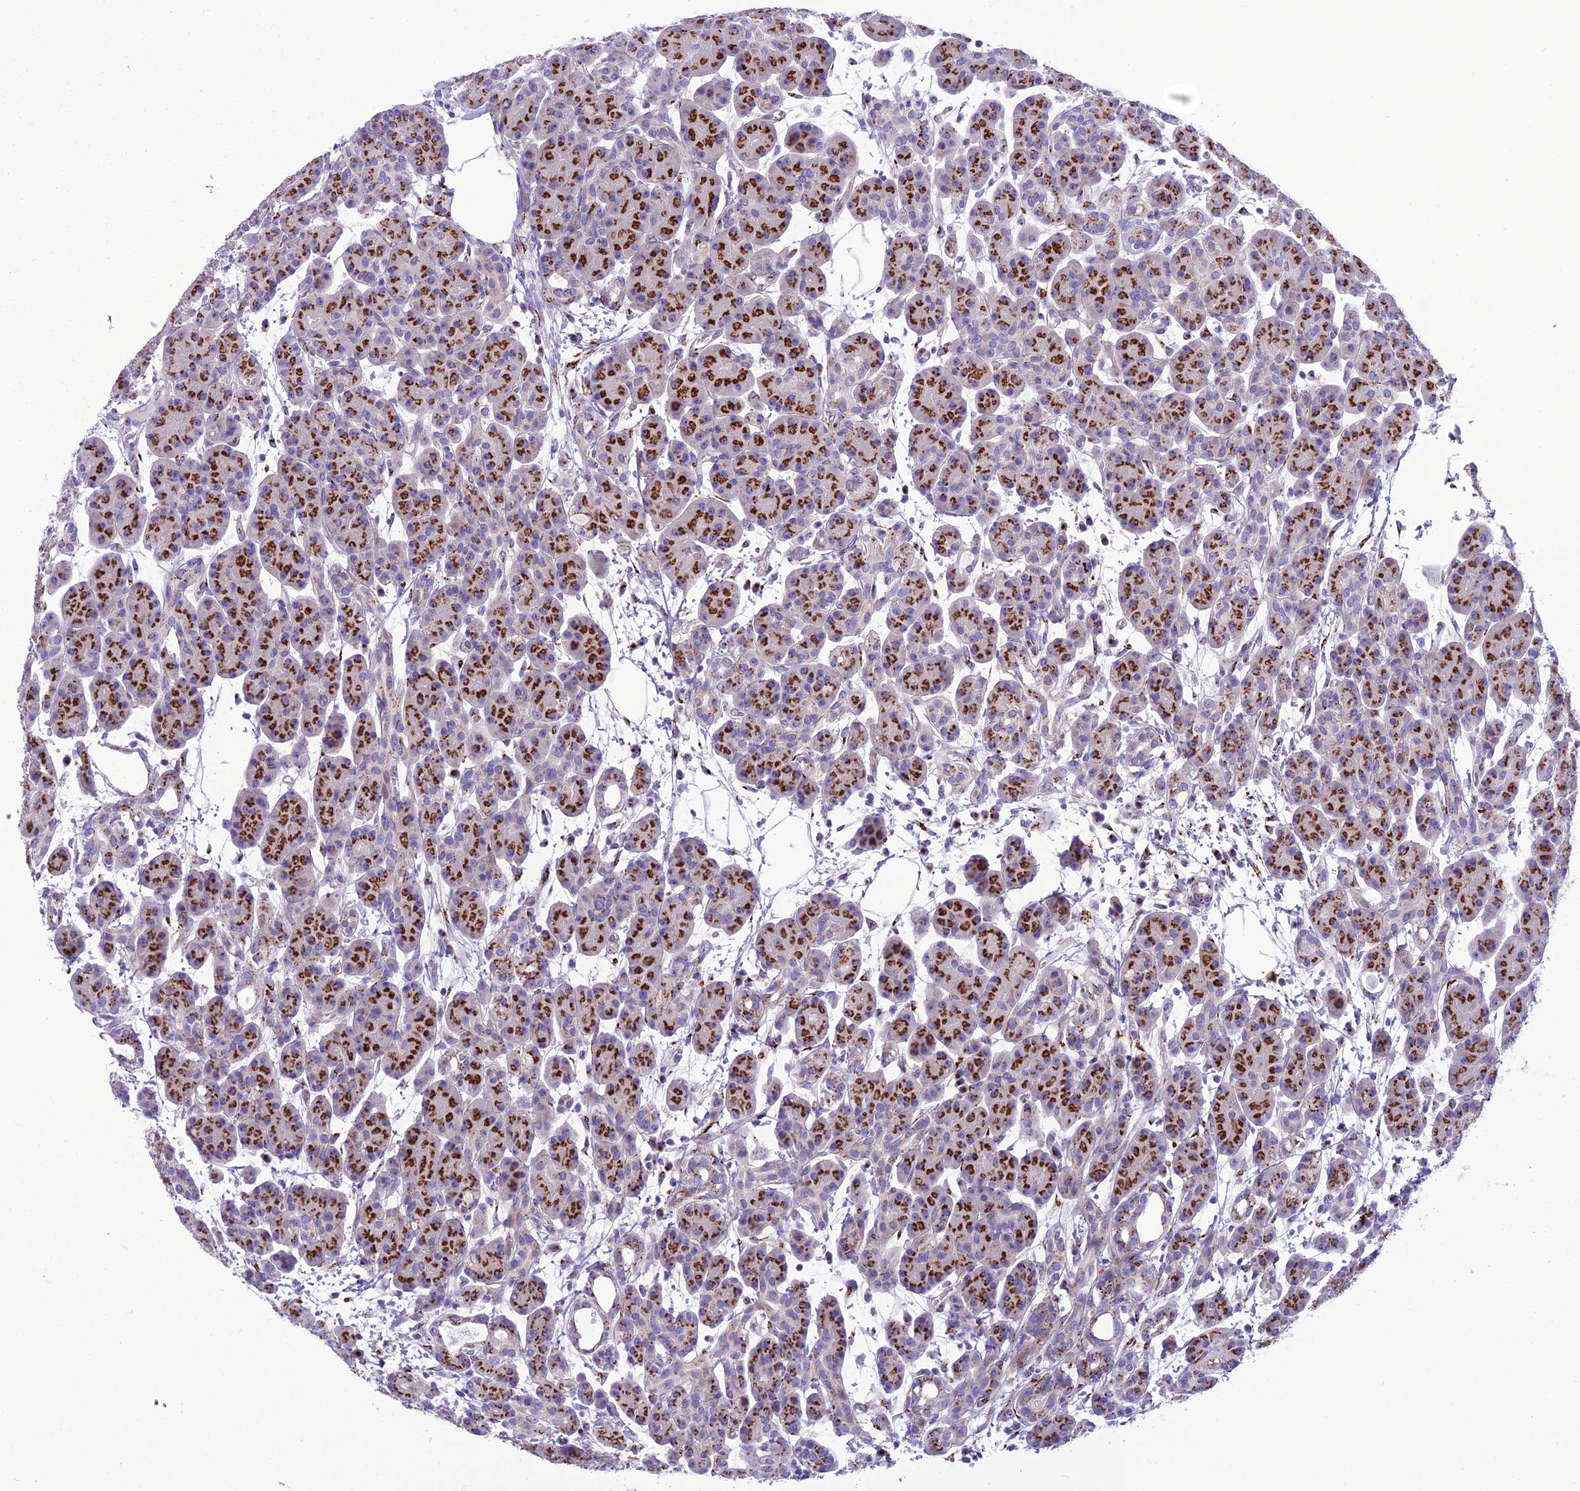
{"staining": {"intensity": "strong", "quantity": ">75%", "location": "cytoplasmic/membranous"}, "tissue": "pancreas", "cell_type": "Exocrine glandular cells", "image_type": "normal", "snomed": [{"axis": "morphology", "description": "Normal tissue, NOS"}, {"axis": "topography", "description": "Pancreas"}], "caption": "Exocrine glandular cells exhibit high levels of strong cytoplasmic/membranous staining in about >75% of cells in benign pancreas. (DAB IHC with brightfield microscopy, high magnification).", "gene": "GOLM2", "patient": {"sex": "male", "age": 63}}